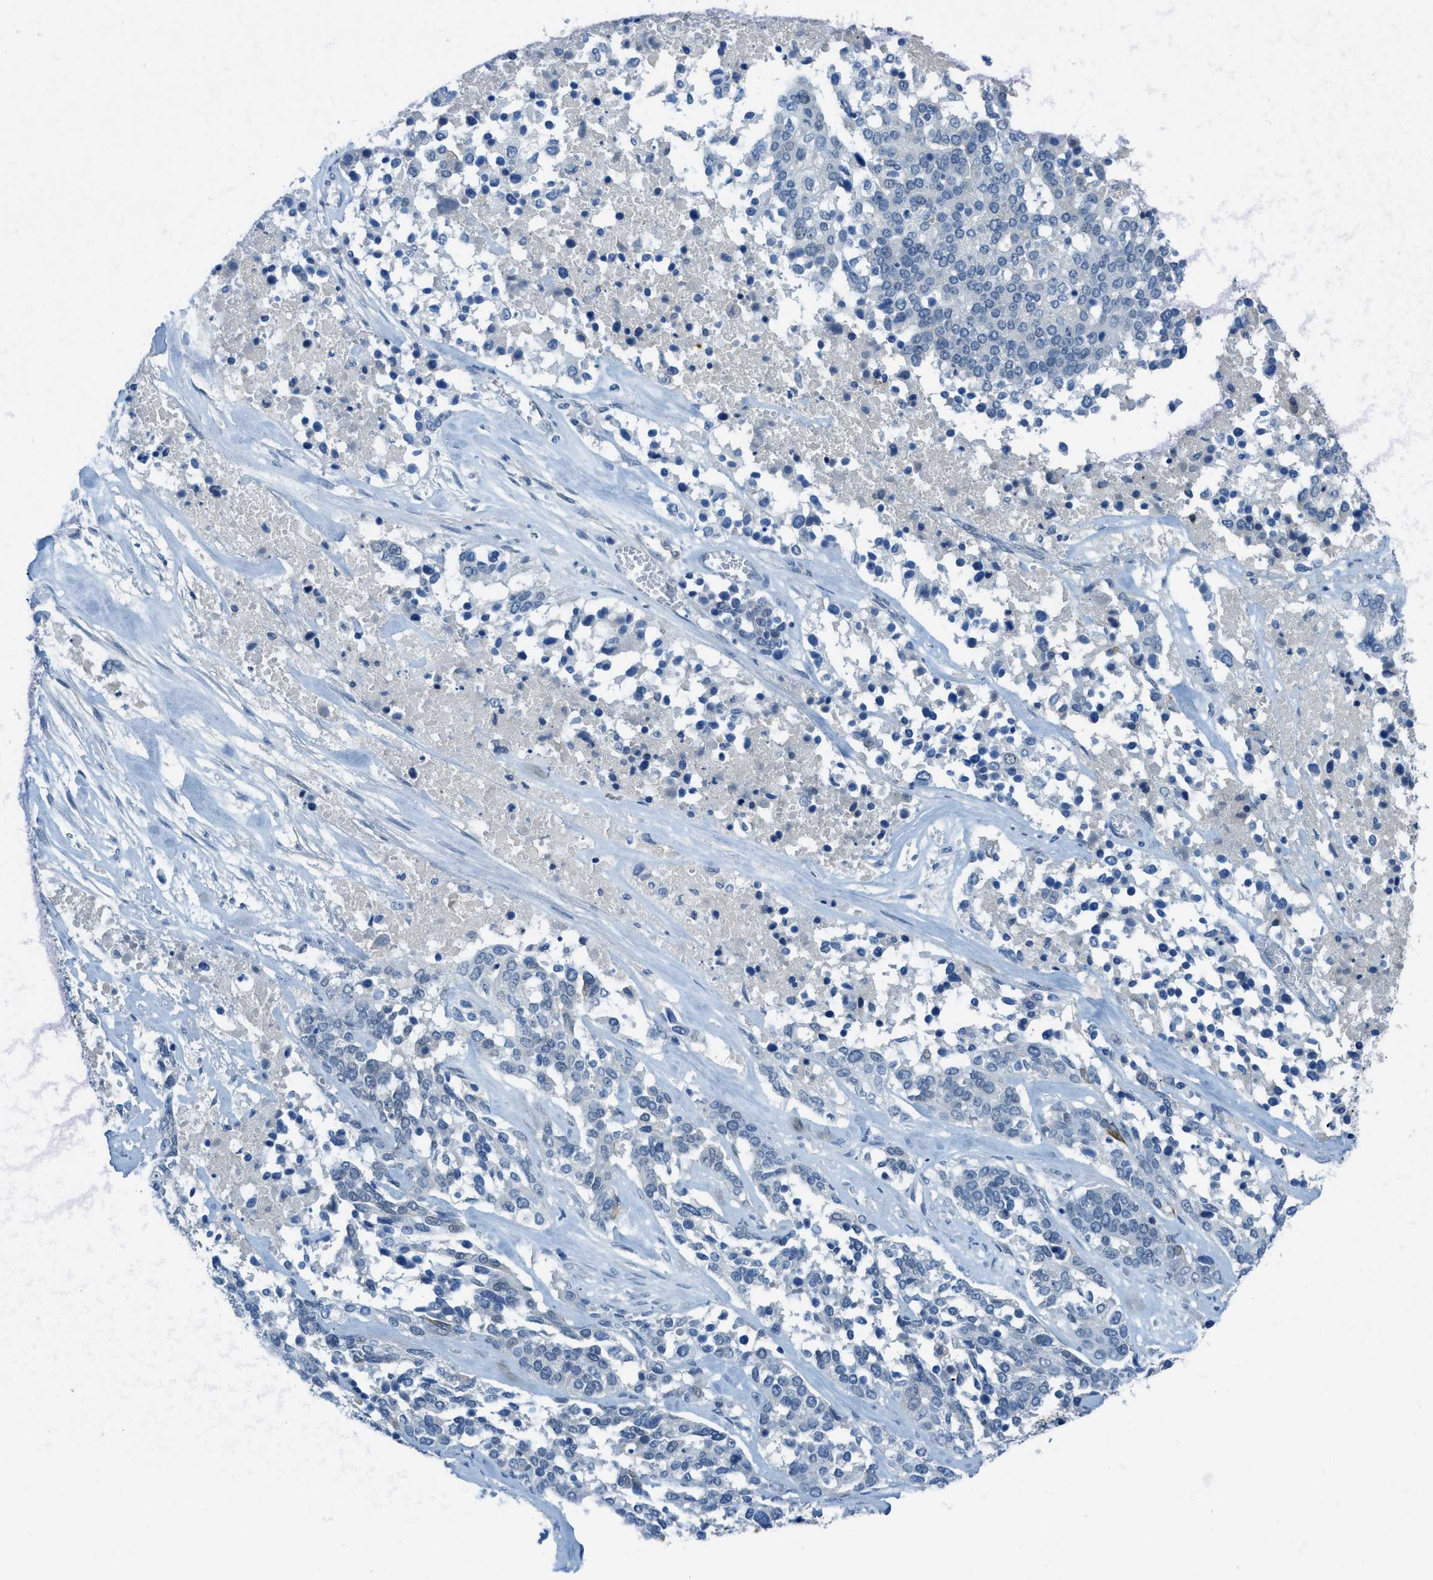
{"staining": {"intensity": "negative", "quantity": "none", "location": "none"}, "tissue": "ovarian cancer", "cell_type": "Tumor cells", "image_type": "cancer", "snomed": [{"axis": "morphology", "description": "Cystadenocarcinoma, serous, NOS"}, {"axis": "topography", "description": "Ovary"}], "caption": "Immunohistochemistry of human ovarian serous cystadenocarcinoma exhibits no positivity in tumor cells.", "gene": "KLHL8", "patient": {"sex": "female", "age": 44}}